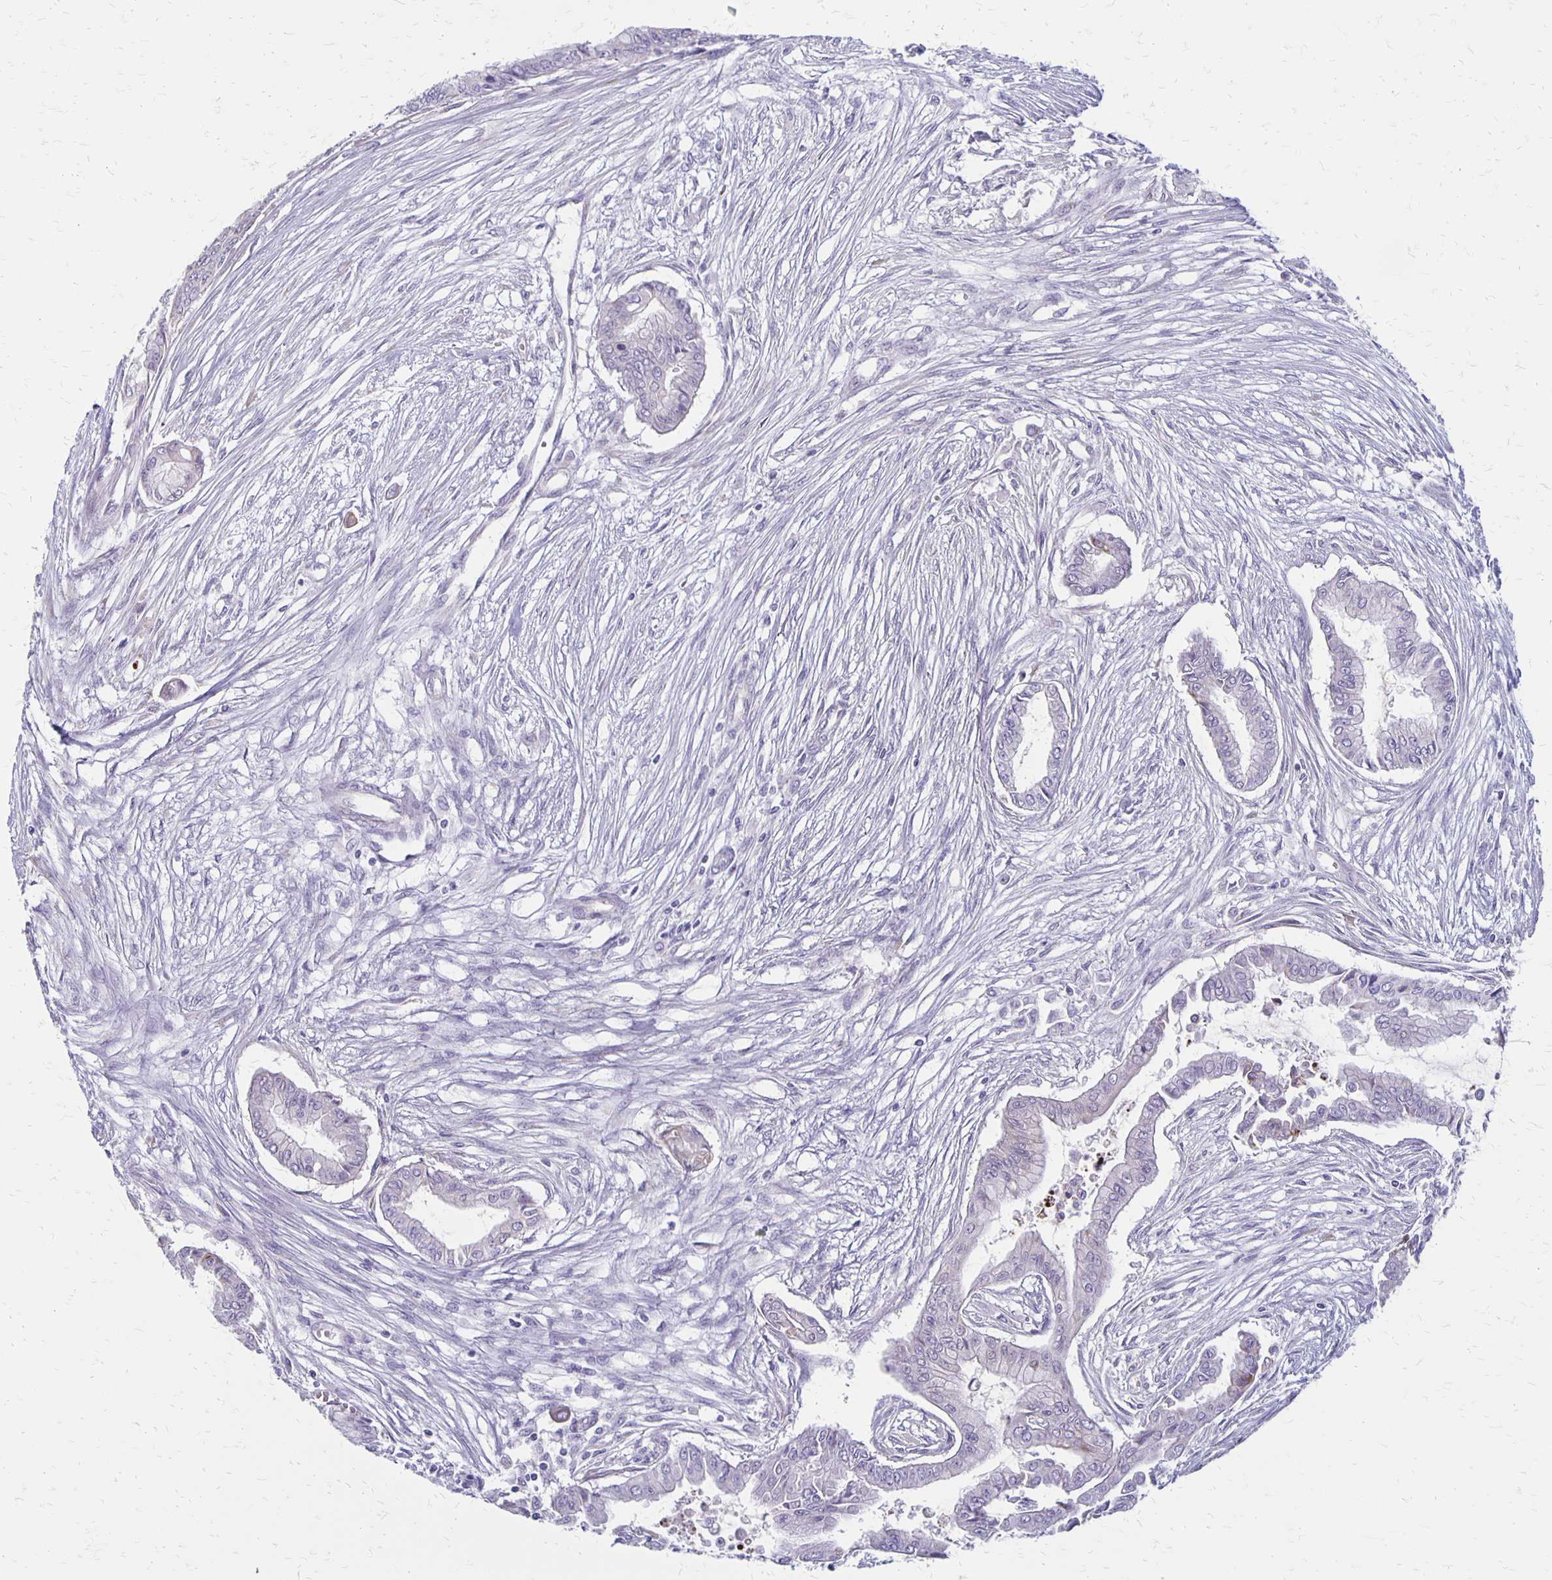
{"staining": {"intensity": "negative", "quantity": "none", "location": "none"}, "tissue": "pancreatic cancer", "cell_type": "Tumor cells", "image_type": "cancer", "snomed": [{"axis": "morphology", "description": "Adenocarcinoma, NOS"}, {"axis": "topography", "description": "Pancreas"}], "caption": "Tumor cells are negative for protein expression in human pancreatic cancer.", "gene": "HOMER1", "patient": {"sex": "female", "age": 68}}